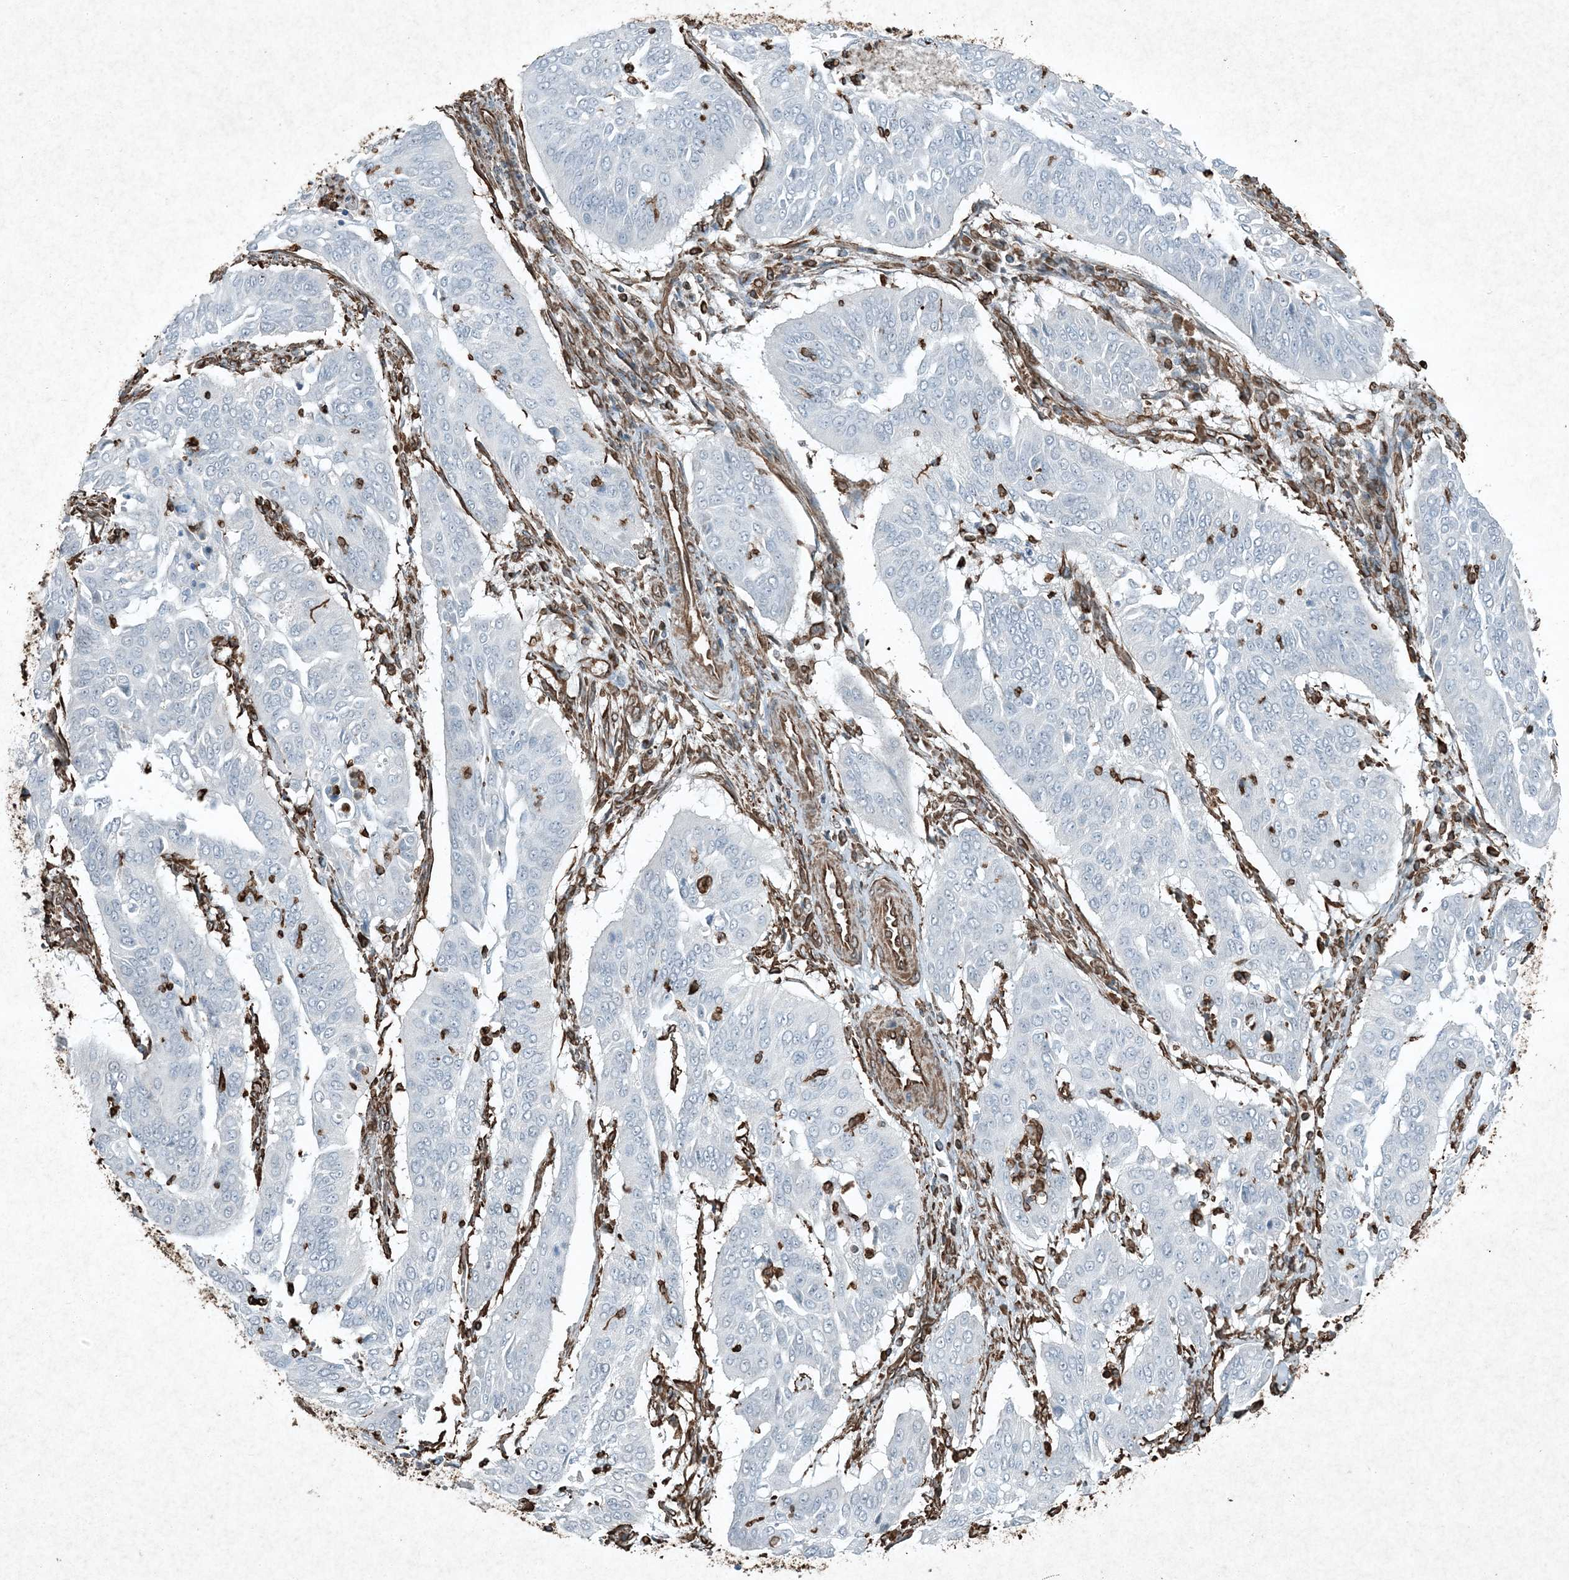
{"staining": {"intensity": "negative", "quantity": "none", "location": "none"}, "tissue": "cervical cancer", "cell_type": "Tumor cells", "image_type": "cancer", "snomed": [{"axis": "morphology", "description": "Normal tissue, NOS"}, {"axis": "morphology", "description": "Squamous cell carcinoma, NOS"}, {"axis": "topography", "description": "Cervix"}], "caption": "The photomicrograph demonstrates no significant positivity in tumor cells of cervical squamous cell carcinoma.", "gene": "RYK", "patient": {"sex": "female", "age": 39}}